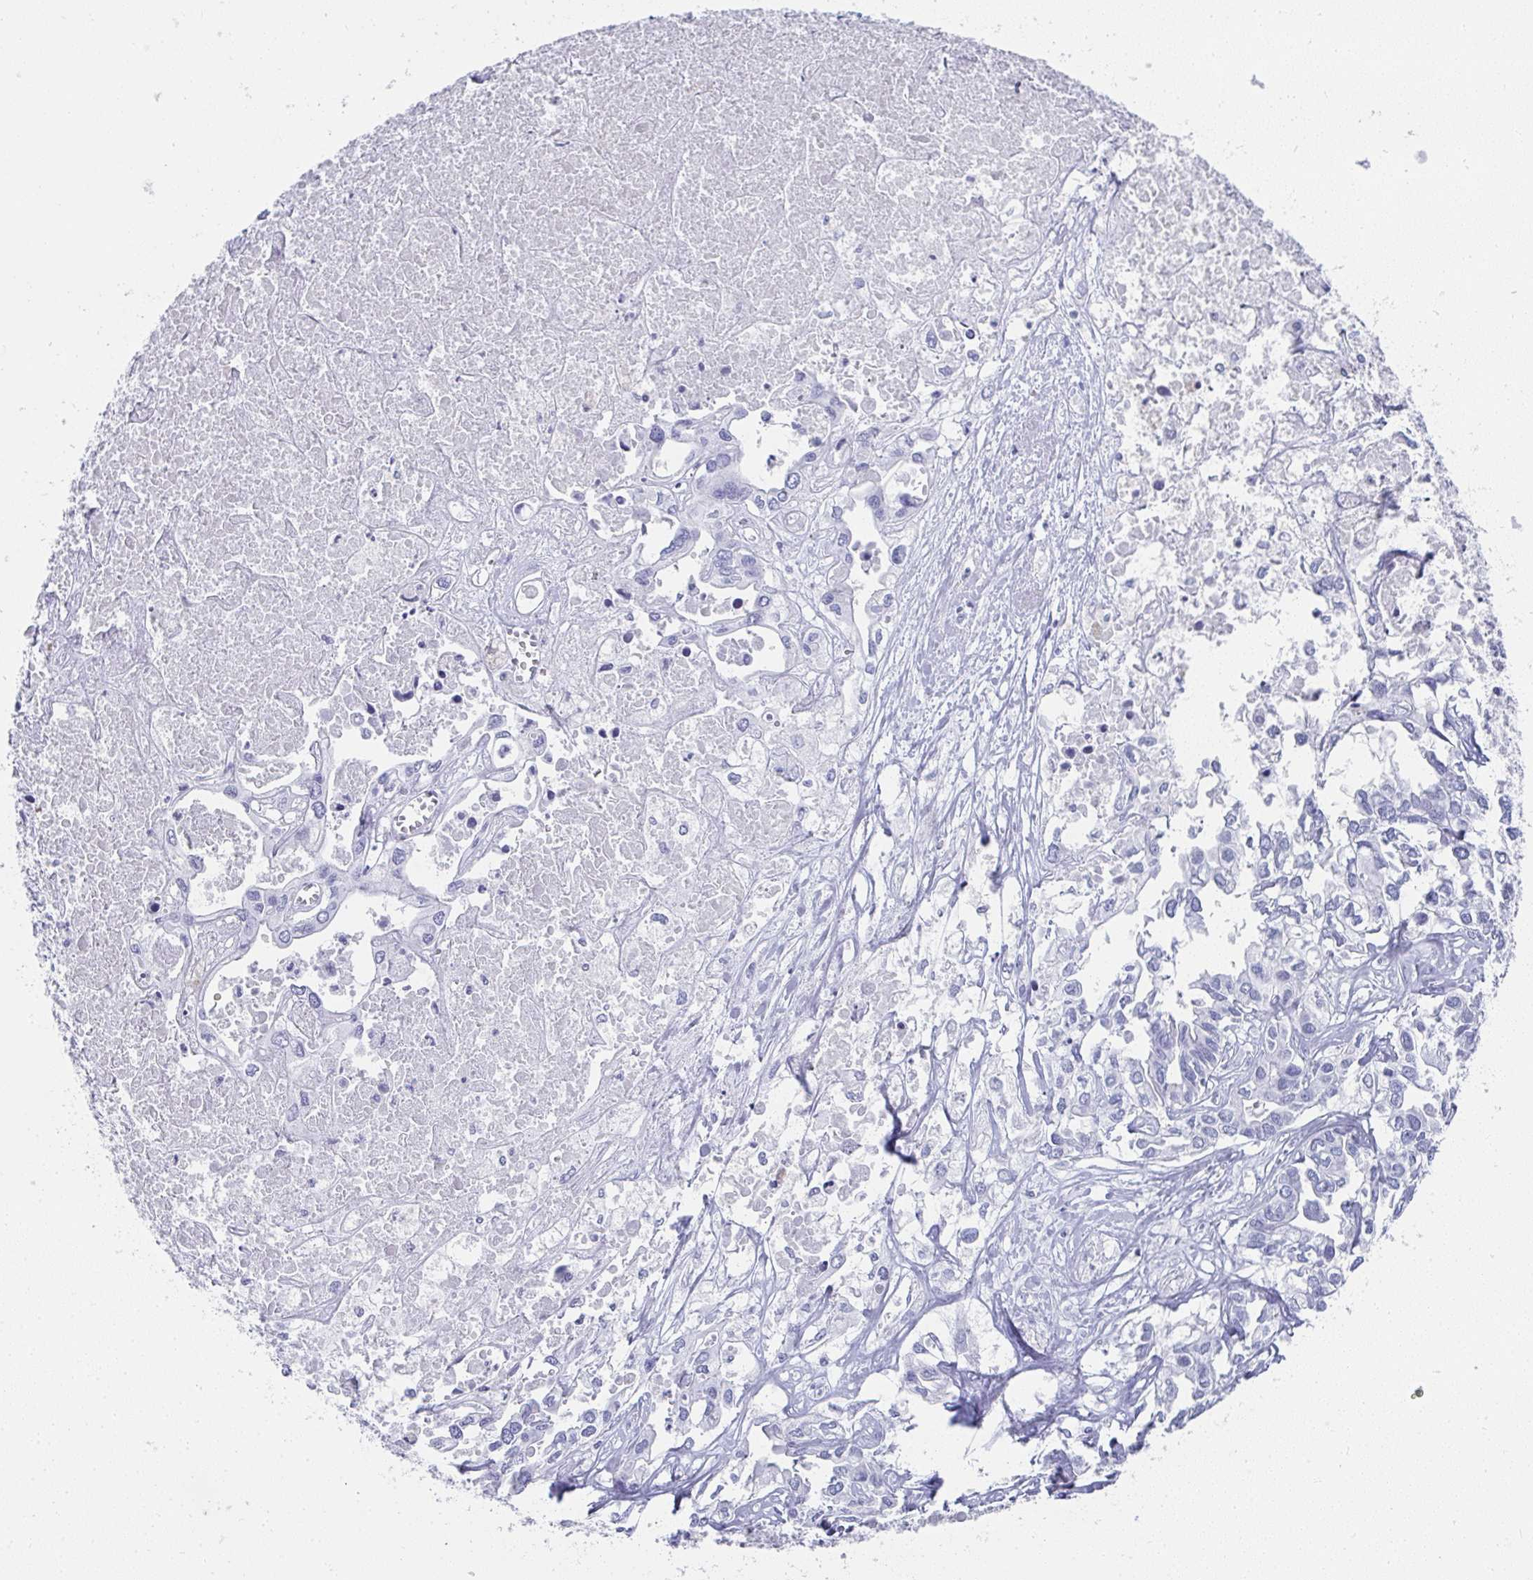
{"staining": {"intensity": "negative", "quantity": "none", "location": "none"}, "tissue": "liver cancer", "cell_type": "Tumor cells", "image_type": "cancer", "snomed": [{"axis": "morphology", "description": "Cholangiocarcinoma"}, {"axis": "topography", "description": "Liver"}], "caption": "IHC of human liver cancer (cholangiocarcinoma) shows no expression in tumor cells.", "gene": "SYCP1", "patient": {"sex": "female", "age": 64}}